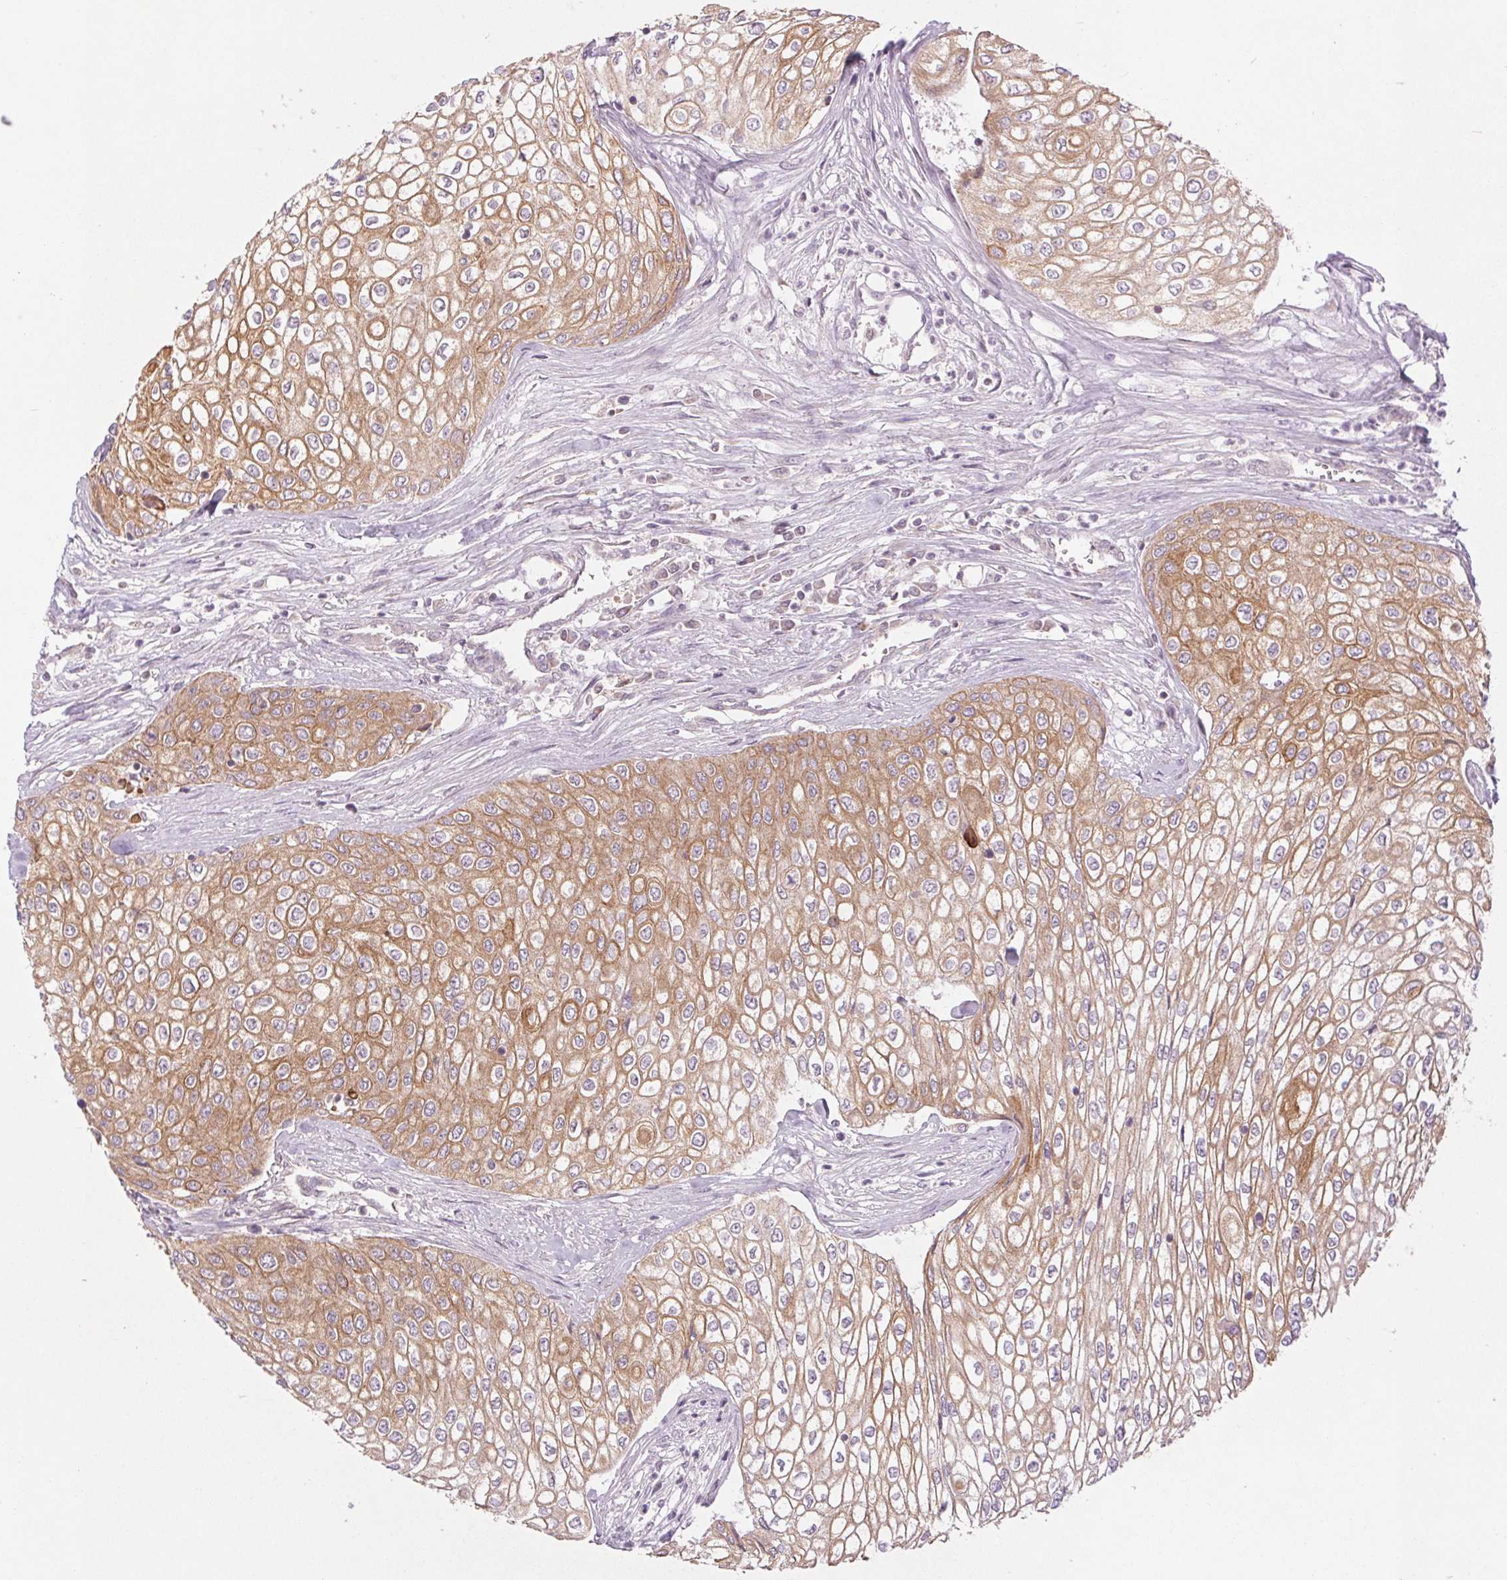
{"staining": {"intensity": "moderate", "quantity": ">75%", "location": "cytoplasmic/membranous"}, "tissue": "urothelial cancer", "cell_type": "Tumor cells", "image_type": "cancer", "snomed": [{"axis": "morphology", "description": "Urothelial carcinoma, High grade"}, {"axis": "topography", "description": "Urinary bladder"}], "caption": "A medium amount of moderate cytoplasmic/membranous expression is identified in approximately >75% of tumor cells in urothelial cancer tissue. (DAB IHC, brown staining for protein, blue staining for nuclei).", "gene": "MAP3K5", "patient": {"sex": "male", "age": 62}}